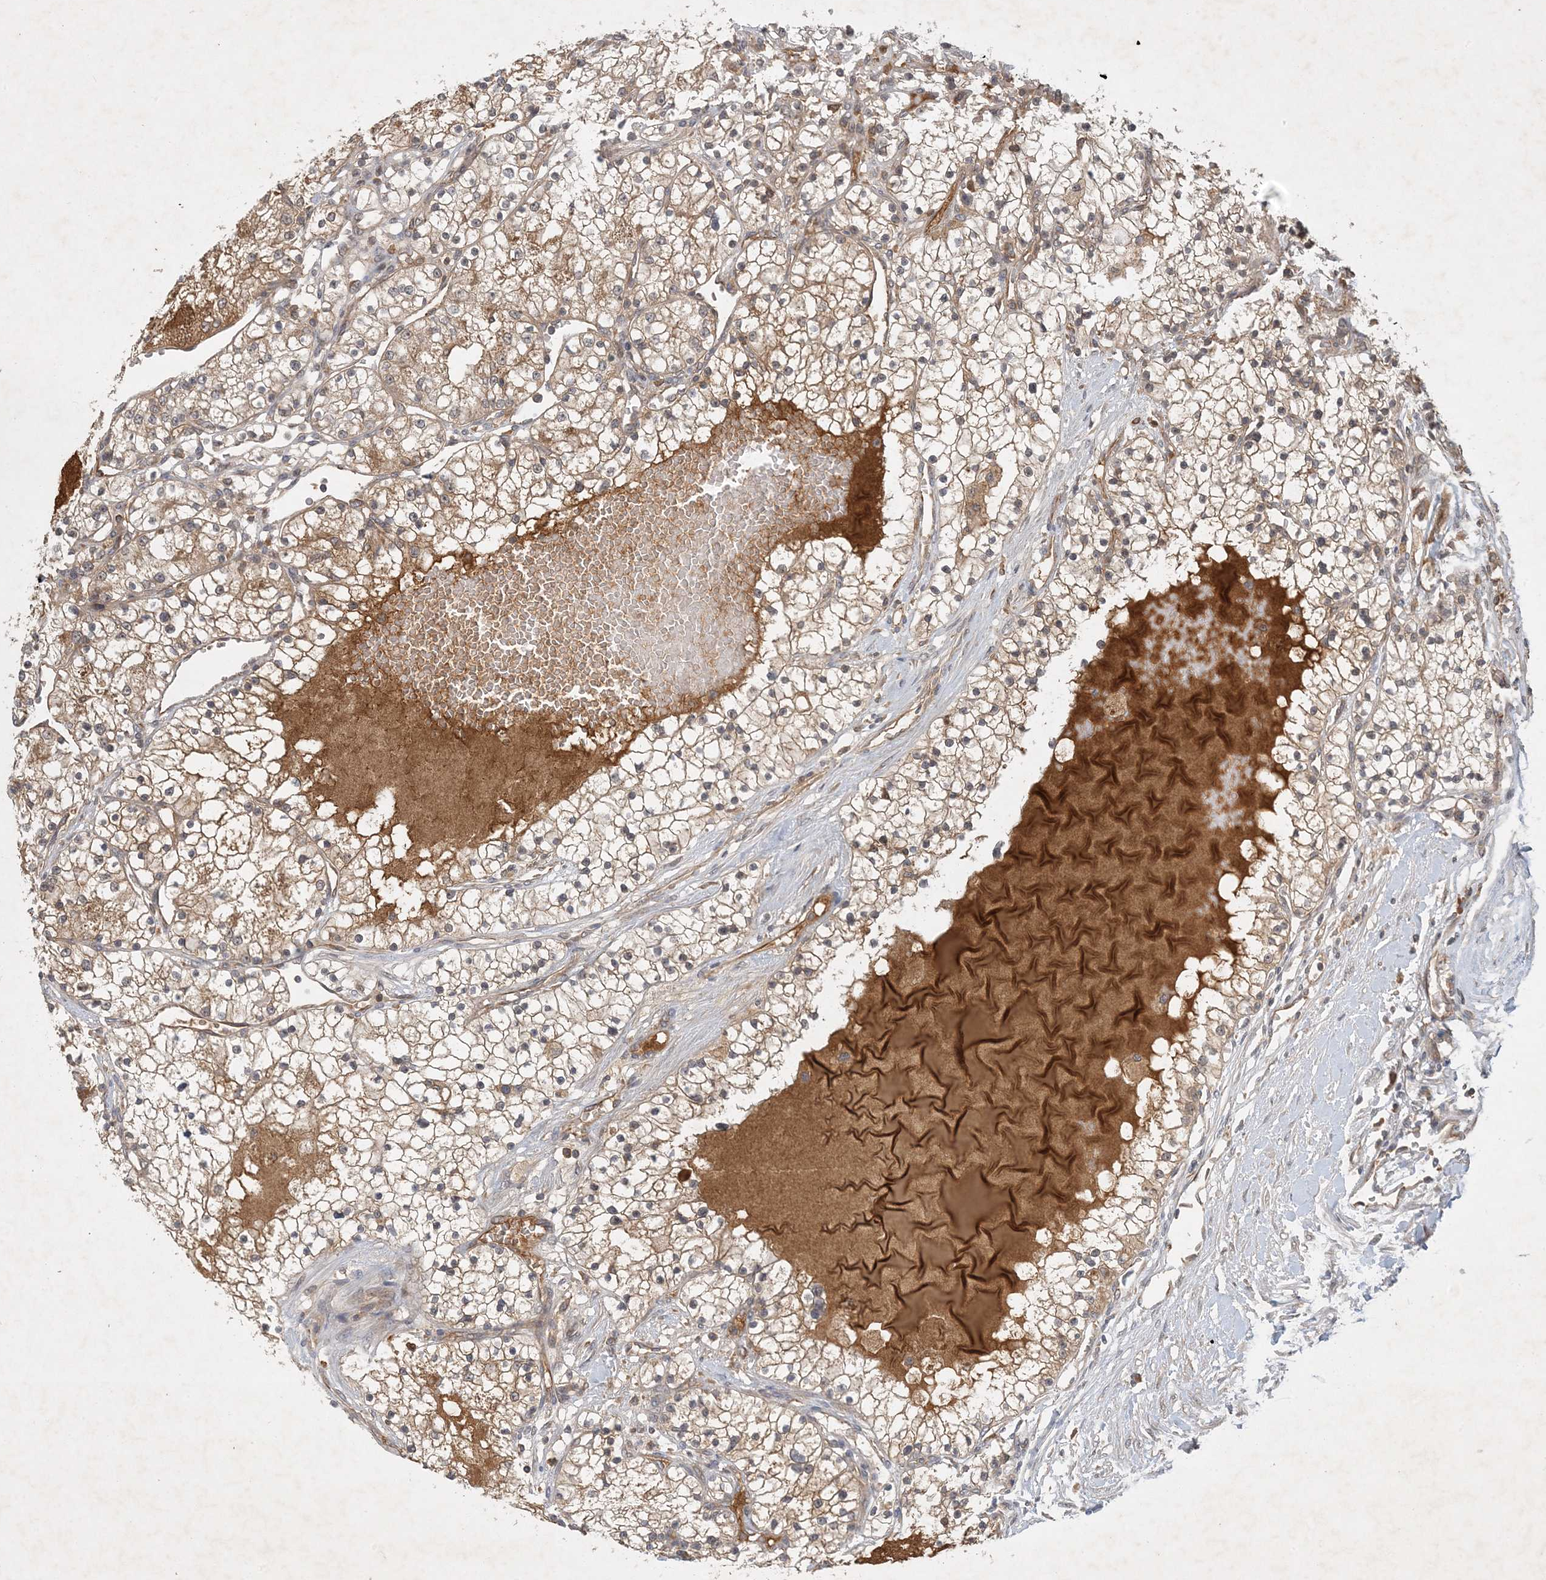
{"staining": {"intensity": "moderate", "quantity": "25%-75%", "location": "cytoplasmic/membranous"}, "tissue": "renal cancer", "cell_type": "Tumor cells", "image_type": "cancer", "snomed": [{"axis": "morphology", "description": "Normal tissue, NOS"}, {"axis": "morphology", "description": "Adenocarcinoma, NOS"}, {"axis": "topography", "description": "Kidney"}], "caption": "DAB immunohistochemical staining of human renal adenocarcinoma reveals moderate cytoplasmic/membranous protein staining in approximately 25%-75% of tumor cells. (Brightfield microscopy of DAB IHC at high magnification).", "gene": "ZCCHC4", "patient": {"sex": "male", "age": 68}}